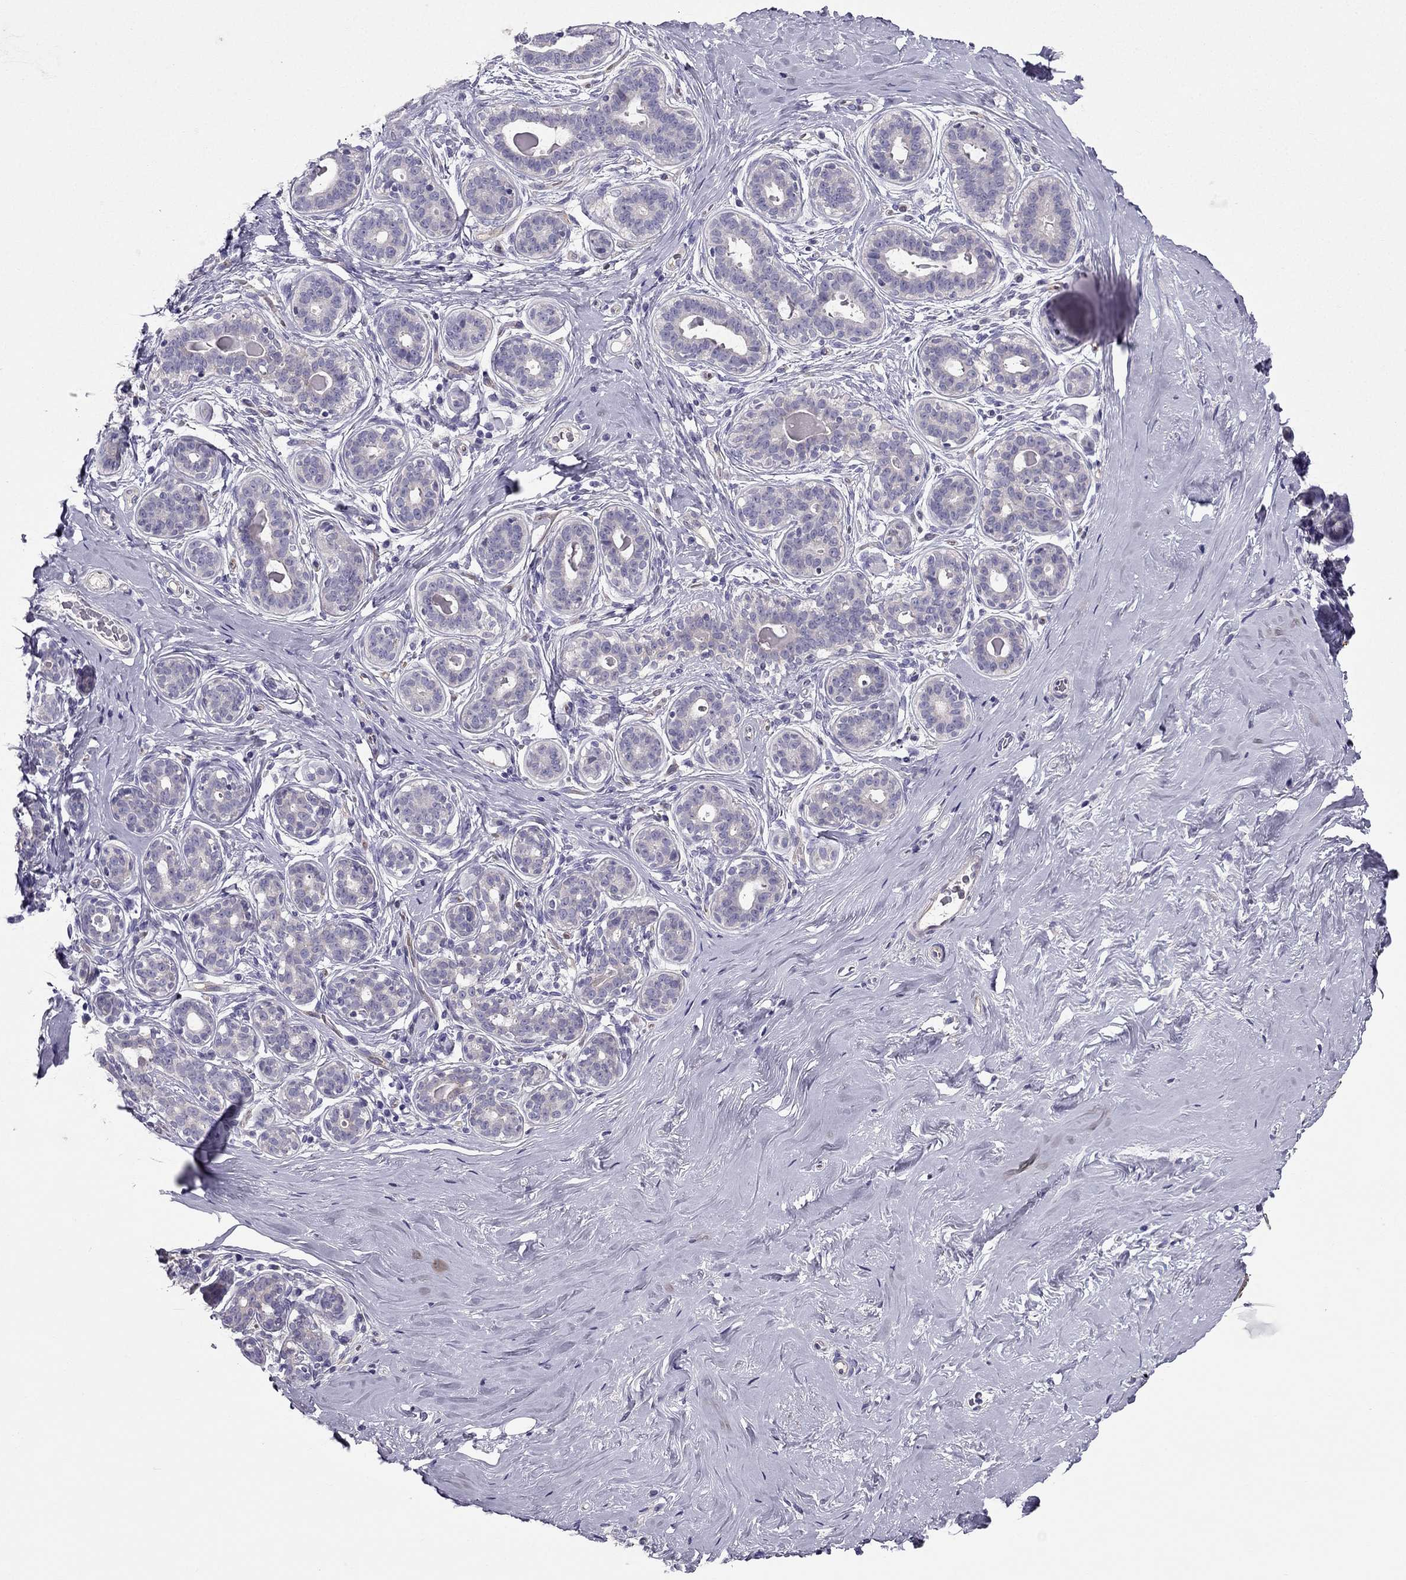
{"staining": {"intensity": "negative", "quantity": "none", "location": "none"}, "tissue": "breast", "cell_type": "Adipocytes", "image_type": "normal", "snomed": [{"axis": "morphology", "description": "Normal tissue, NOS"}, {"axis": "topography", "description": "Skin"}, {"axis": "topography", "description": "Breast"}], "caption": "The immunohistochemistry (IHC) photomicrograph has no significant staining in adipocytes of breast. (Brightfield microscopy of DAB IHC at high magnification).", "gene": "SYT5", "patient": {"sex": "female", "age": 43}}